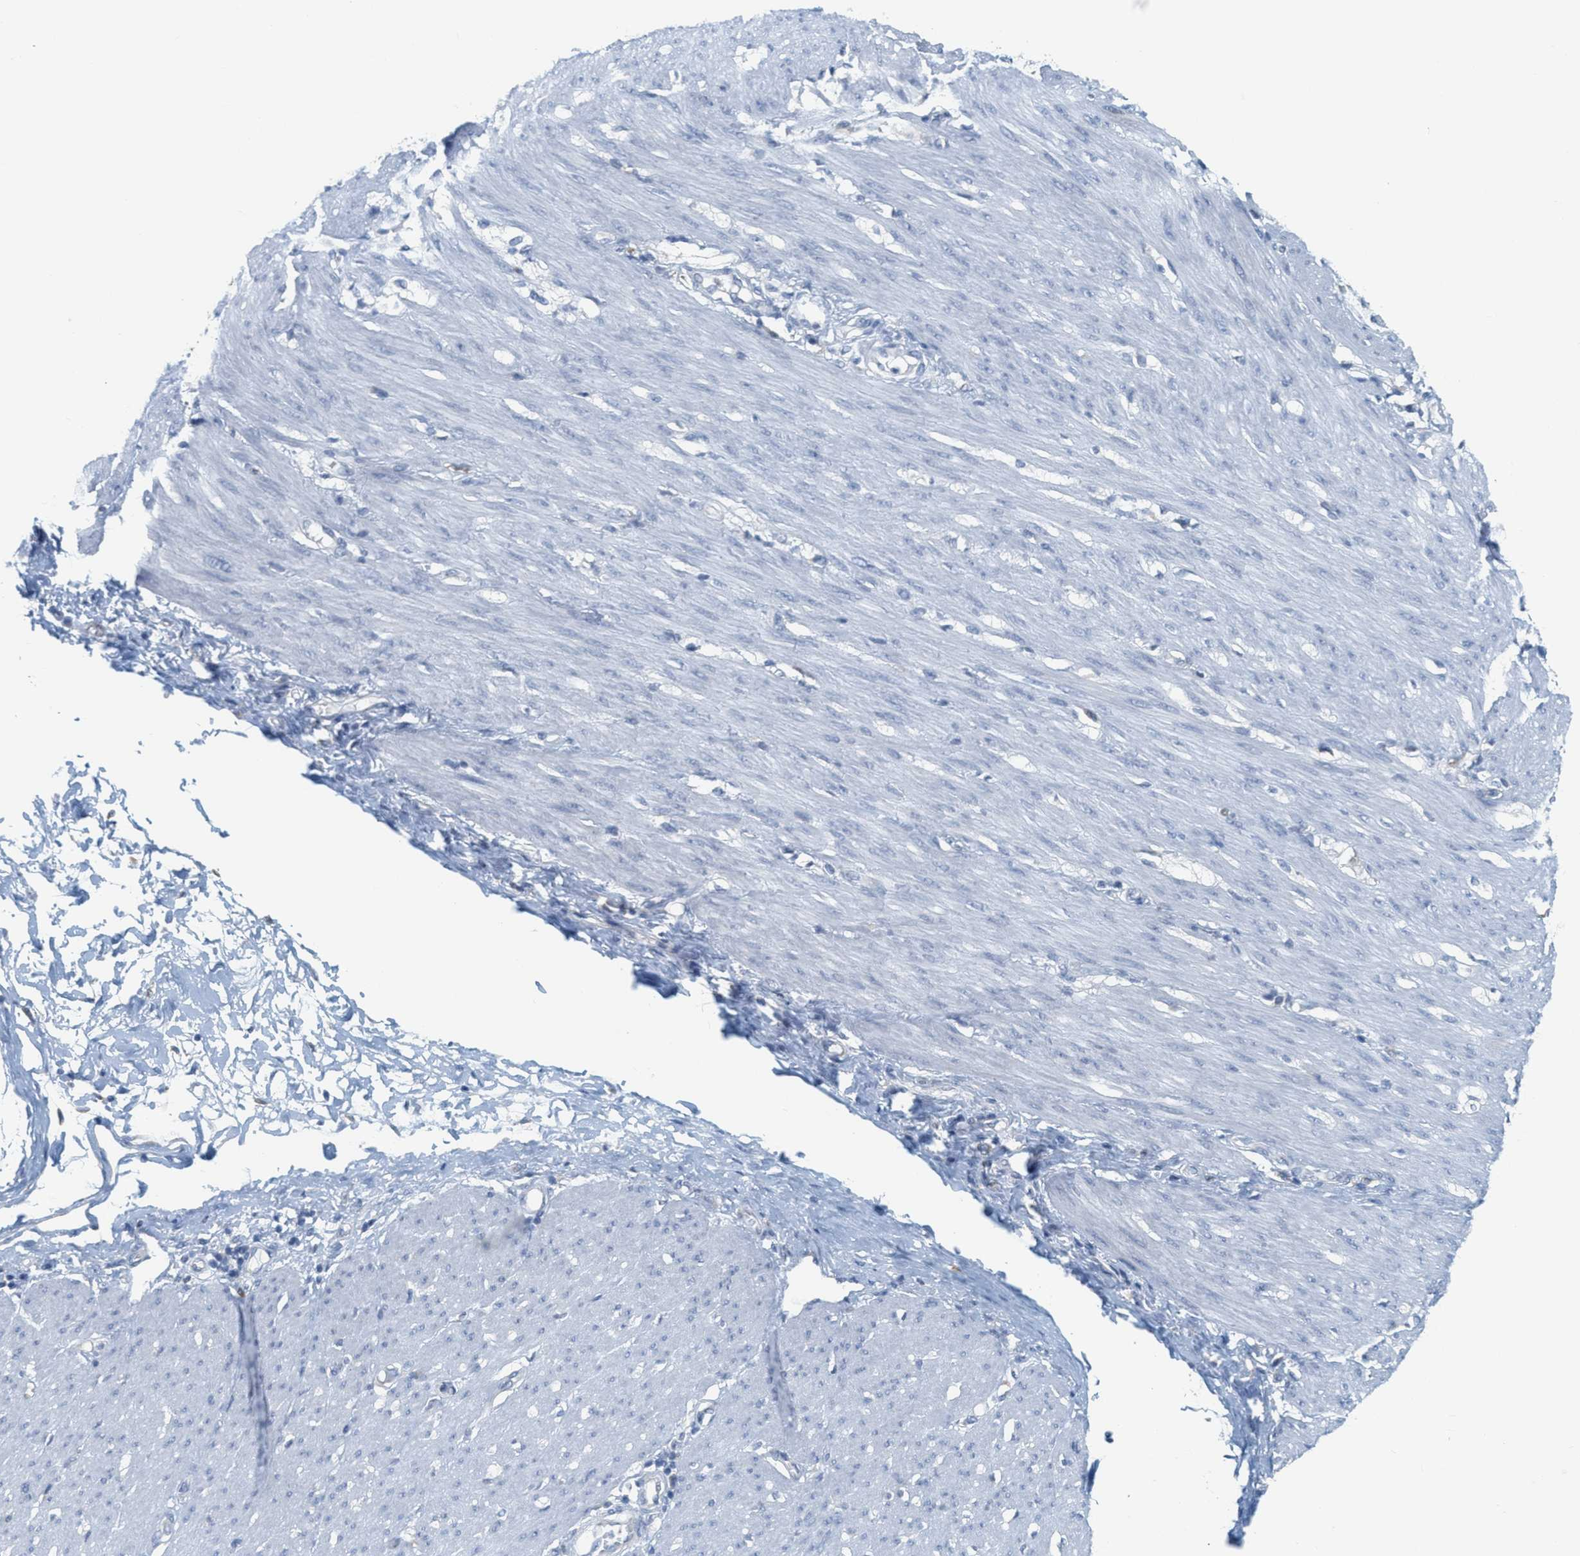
{"staining": {"intensity": "negative", "quantity": "none", "location": "none"}, "tissue": "adipose tissue", "cell_type": "Adipocytes", "image_type": "normal", "snomed": [{"axis": "morphology", "description": "Normal tissue, NOS"}, {"axis": "morphology", "description": "Adenocarcinoma, NOS"}, {"axis": "topography", "description": "Colon"}, {"axis": "topography", "description": "Peripheral nerve tissue"}], "caption": "There is no significant positivity in adipocytes of adipose tissue. Brightfield microscopy of immunohistochemistry (IHC) stained with DAB (3,3'-diaminobenzidine) (brown) and hematoxylin (blue), captured at high magnification.", "gene": "TEX264", "patient": {"sex": "male", "age": 14}}